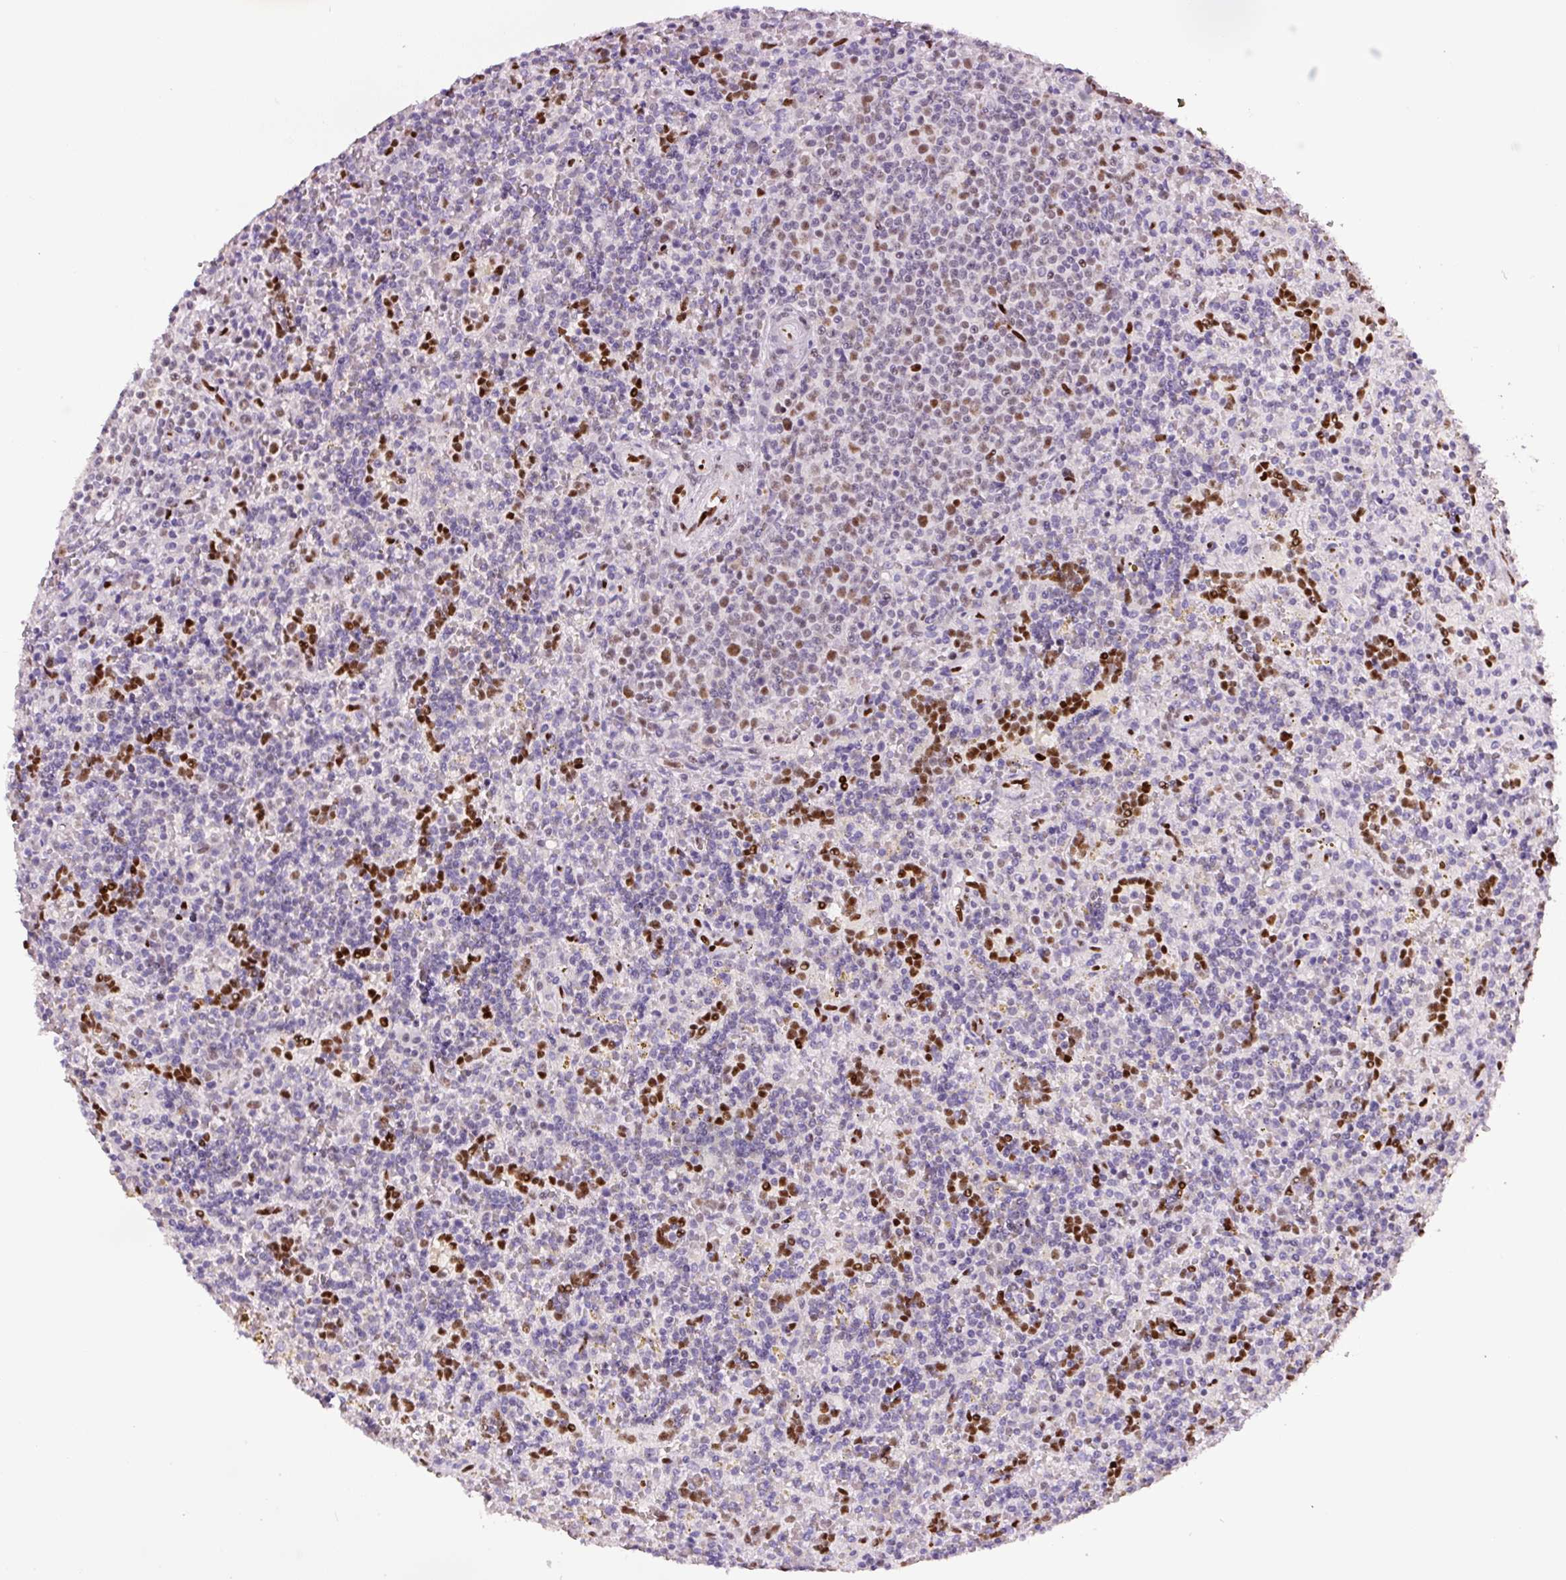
{"staining": {"intensity": "moderate", "quantity": "<25%", "location": "nuclear"}, "tissue": "lymphoma", "cell_type": "Tumor cells", "image_type": "cancer", "snomed": [{"axis": "morphology", "description": "Malignant lymphoma, non-Hodgkin's type, Low grade"}, {"axis": "topography", "description": "Spleen"}], "caption": "About <25% of tumor cells in lymphoma exhibit moderate nuclear protein expression as visualized by brown immunohistochemical staining.", "gene": "ZEB1", "patient": {"sex": "male", "age": 67}}